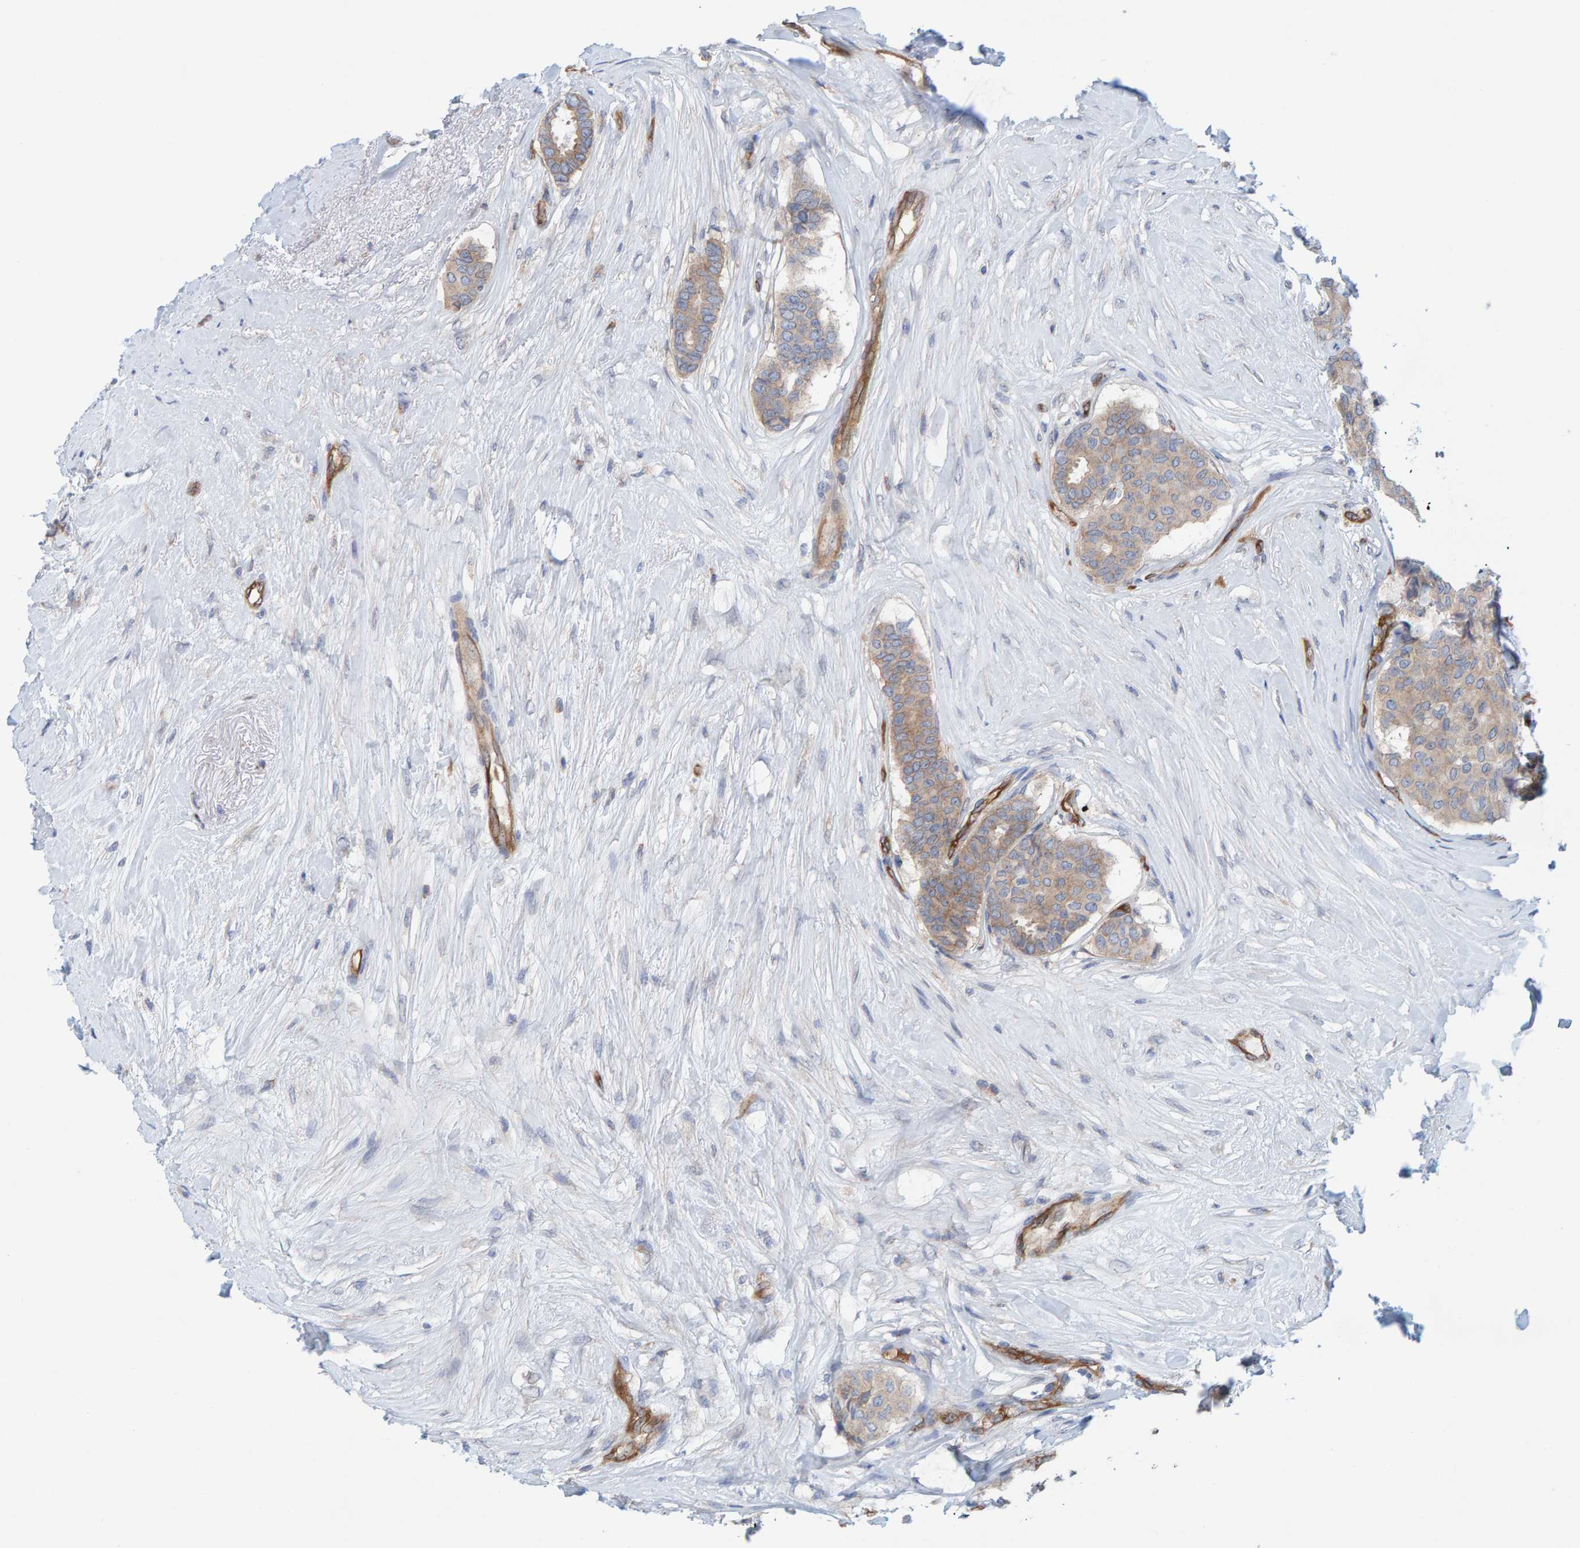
{"staining": {"intensity": "weak", "quantity": "<25%", "location": "cytoplasmic/membranous"}, "tissue": "breast cancer", "cell_type": "Tumor cells", "image_type": "cancer", "snomed": [{"axis": "morphology", "description": "Duct carcinoma"}, {"axis": "topography", "description": "Breast"}], "caption": "Tumor cells show no significant protein positivity in breast cancer.", "gene": "PRKD2", "patient": {"sex": "female", "age": 75}}